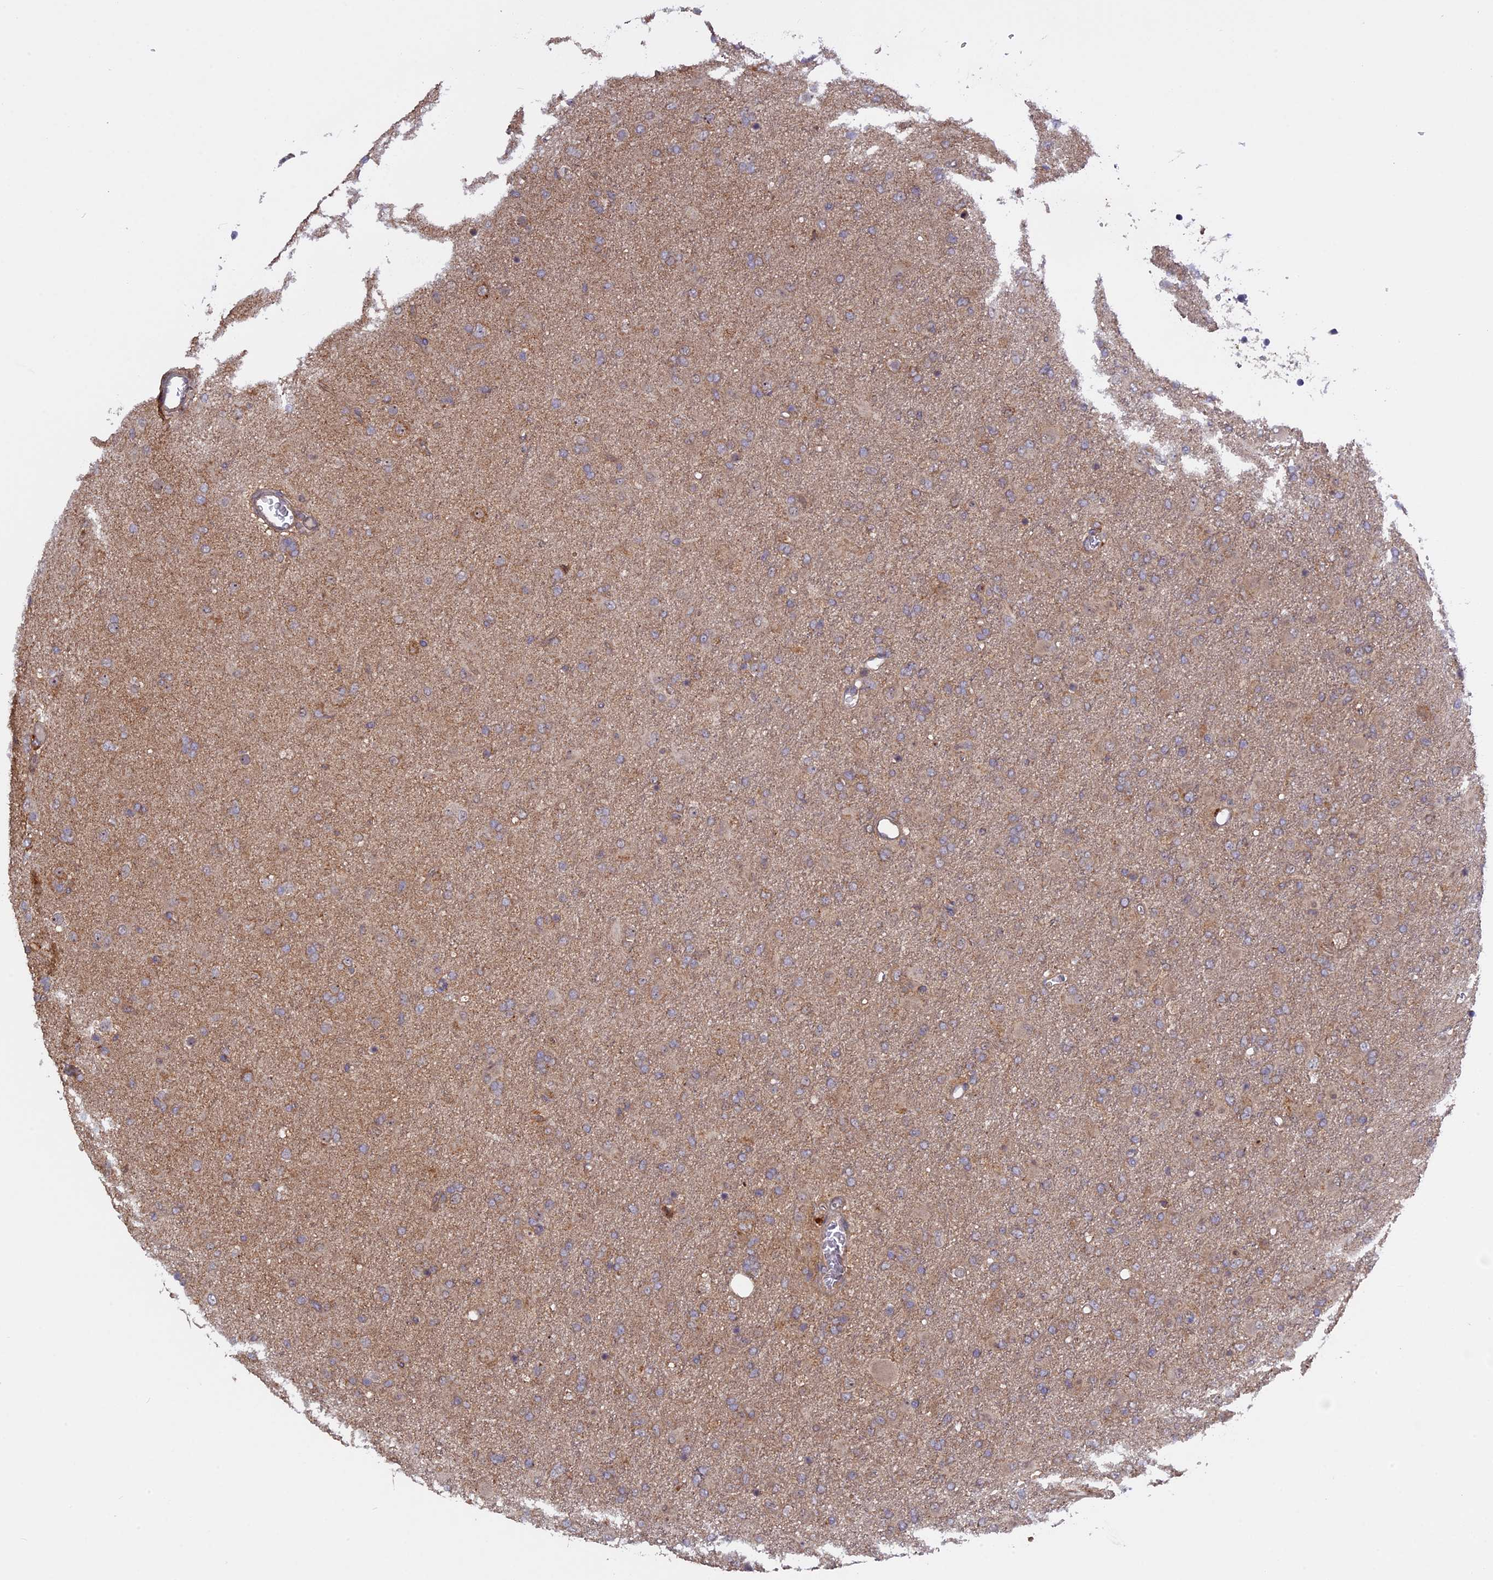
{"staining": {"intensity": "negative", "quantity": "none", "location": "none"}, "tissue": "glioma", "cell_type": "Tumor cells", "image_type": "cancer", "snomed": [{"axis": "morphology", "description": "Glioma, malignant, Low grade"}, {"axis": "topography", "description": "Brain"}], "caption": "The immunohistochemistry (IHC) photomicrograph has no significant positivity in tumor cells of malignant low-grade glioma tissue.", "gene": "FERMT1", "patient": {"sex": "male", "age": 65}}